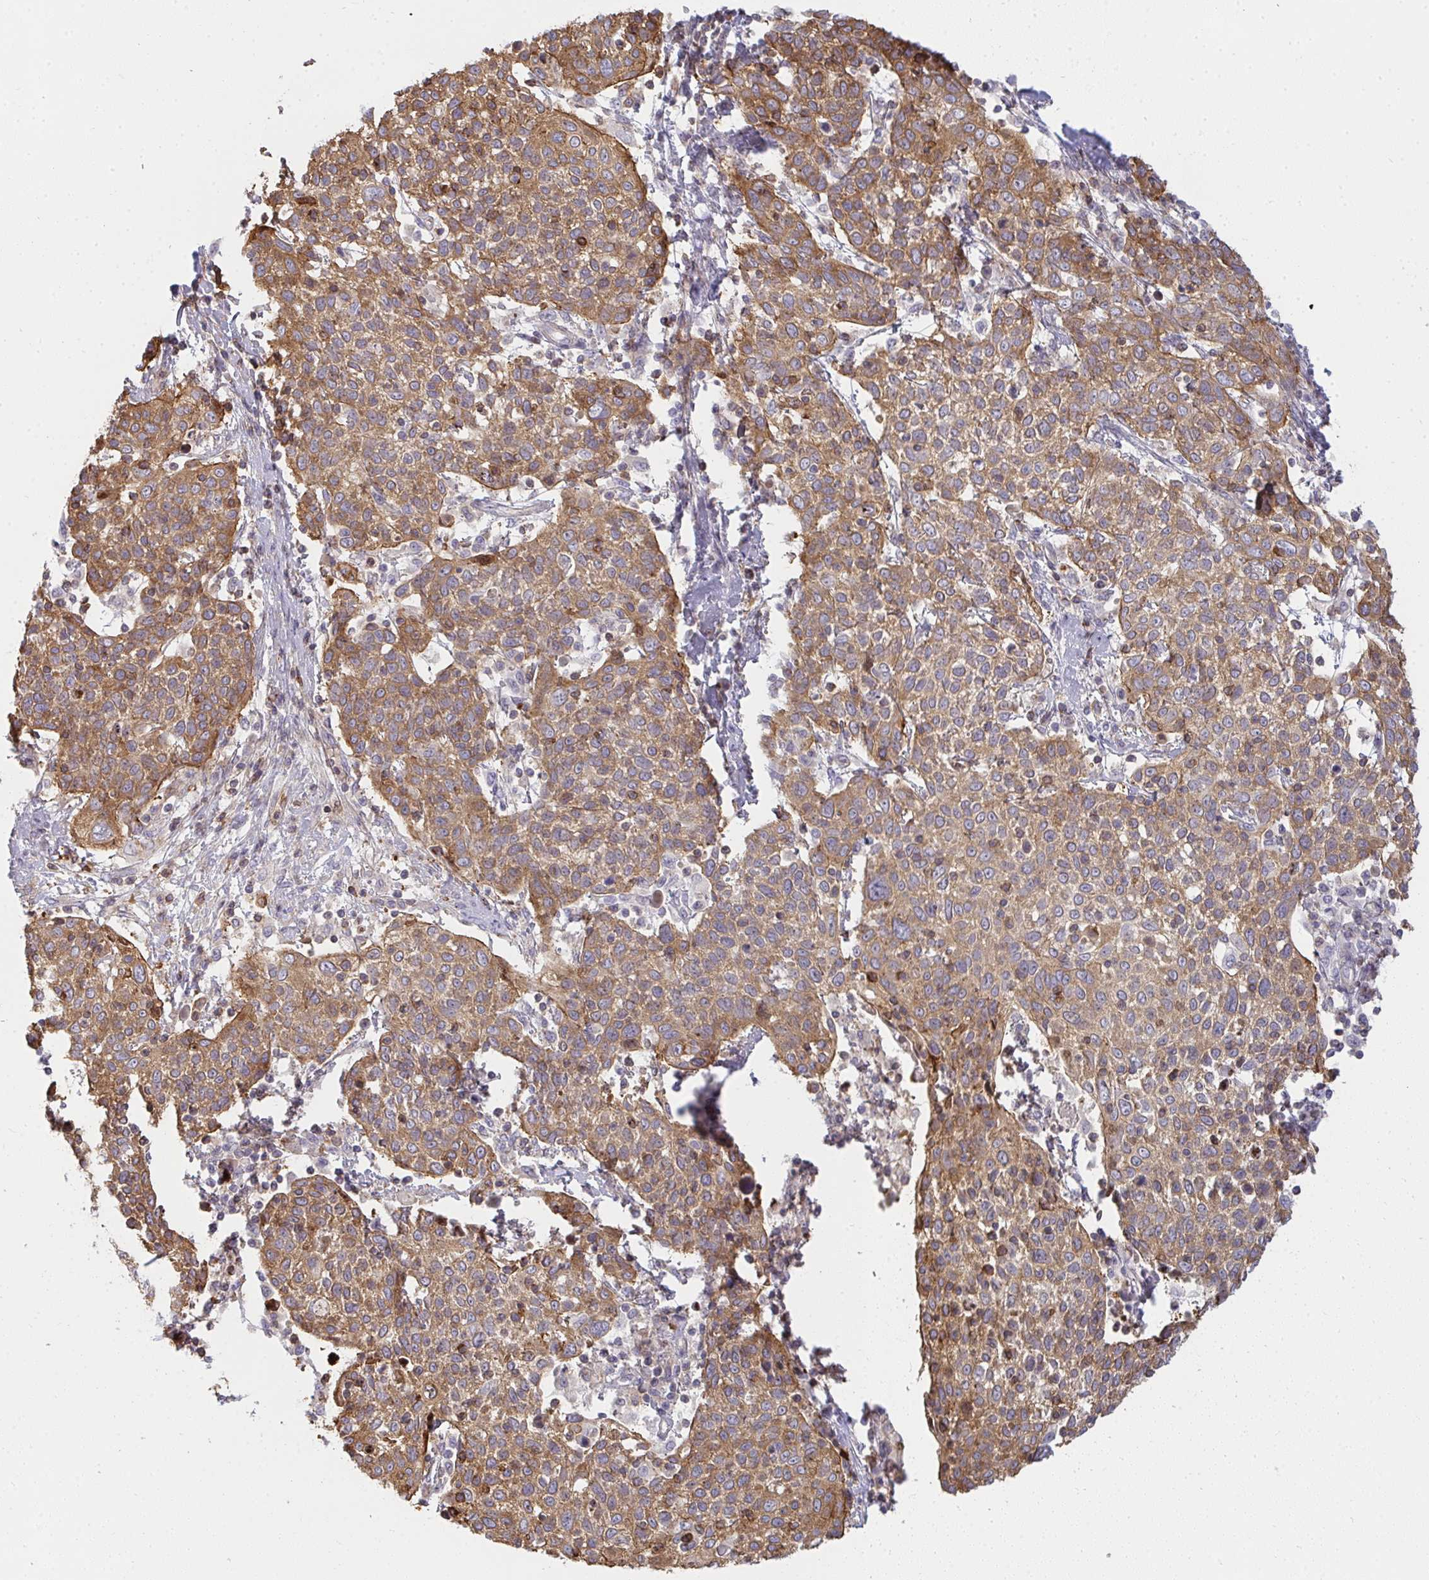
{"staining": {"intensity": "moderate", "quantity": ">75%", "location": "cytoplasmic/membranous"}, "tissue": "cervical cancer", "cell_type": "Tumor cells", "image_type": "cancer", "snomed": [{"axis": "morphology", "description": "Squamous cell carcinoma, NOS"}, {"axis": "topography", "description": "Cervix"}], "caption": "About >75% of tumor cells in squamous cell carcinoma (cervical) demonstrate moderate cytoplasmic/membranous protein expression as visualized by brown immunohistochemical staining.", "gene": "CSF3R", "patient": {"sex": "female", "age": 61}}